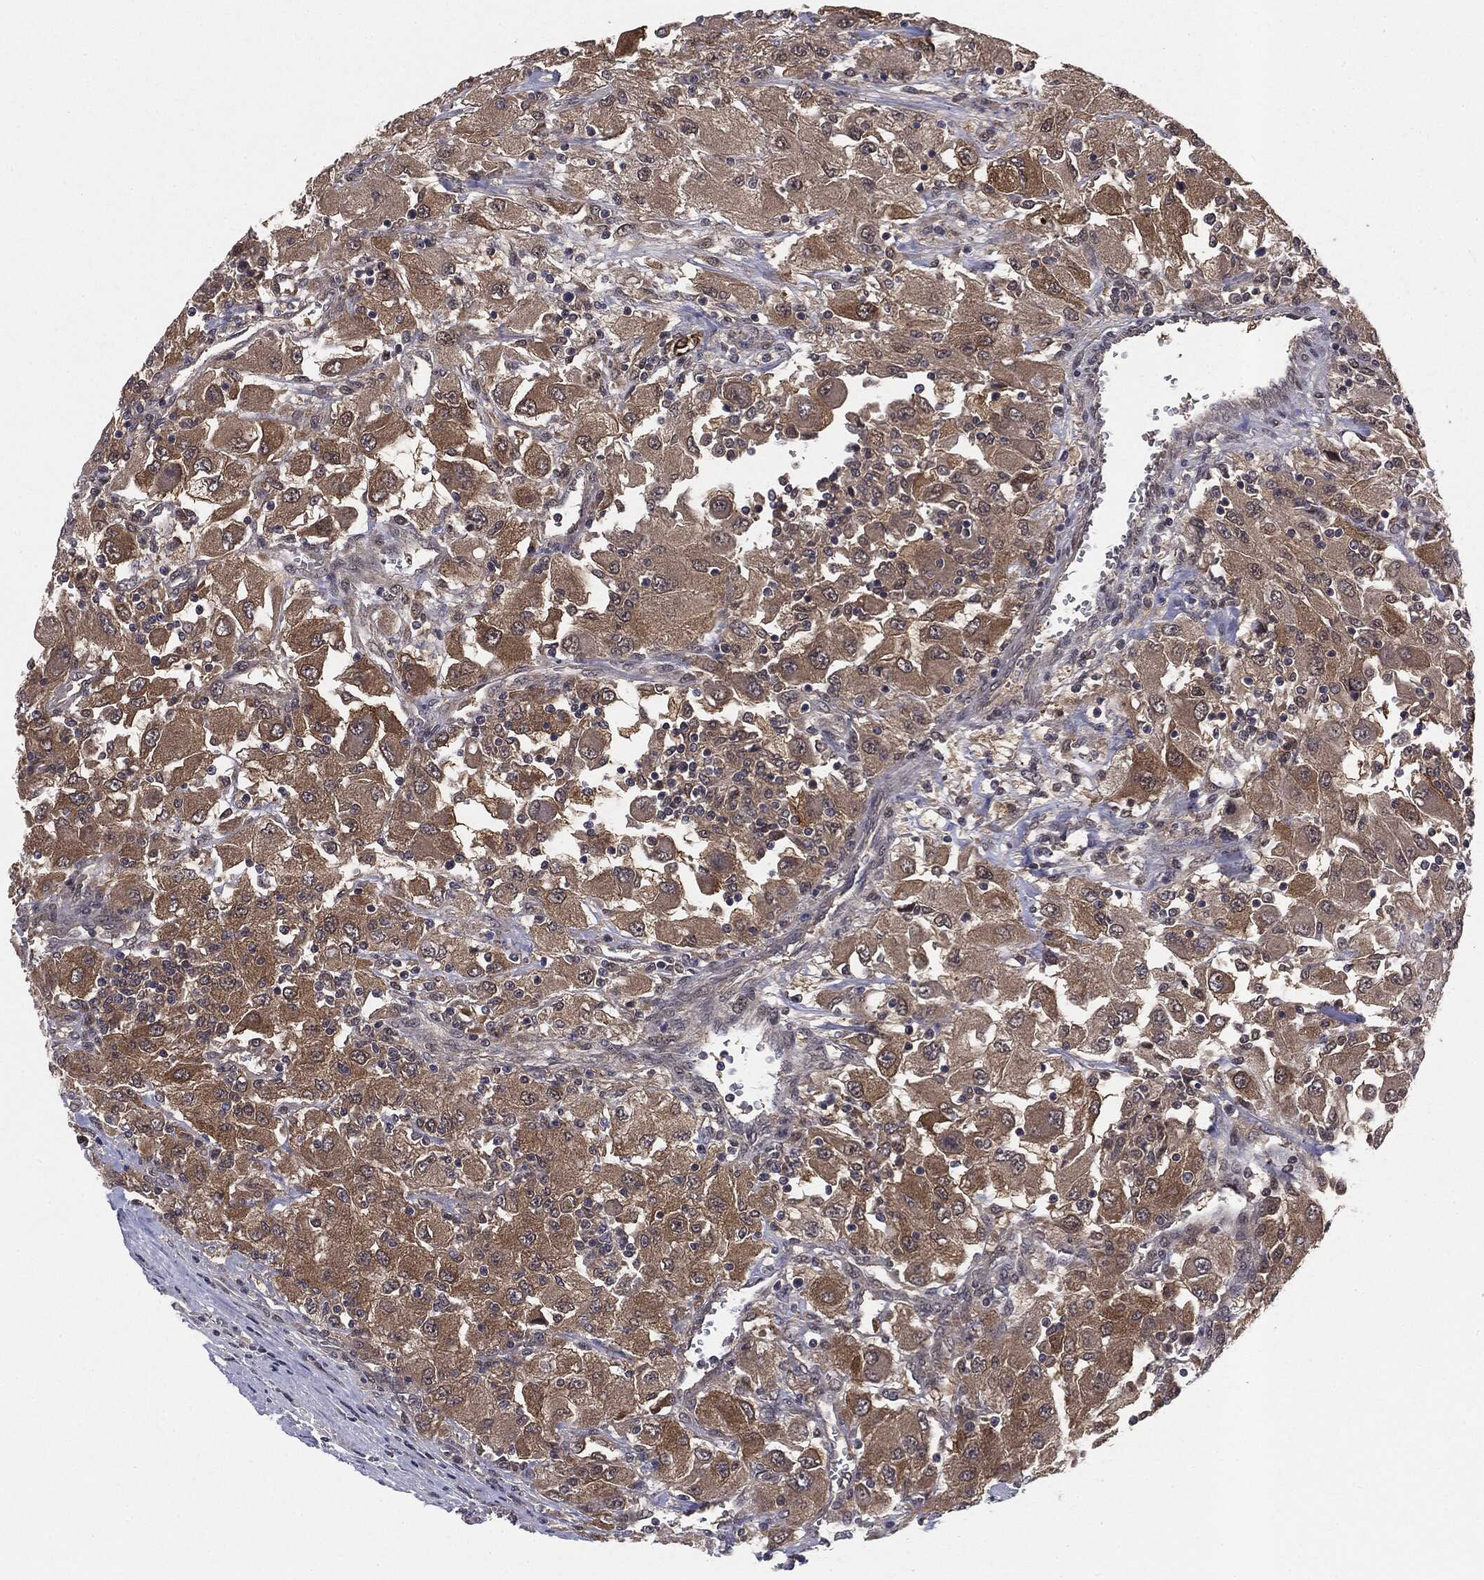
{"staining": {"intensity": "moderate", "quantity": ">75%", "location": "cytoplasmic/membranous"}, "tissue": "renal cancer", "cell_type": "Tumor cells", "image_type": "cancer", "snomed": [{"axis": "morphology", "description": "Adenocarcinoma, NOS"}, {"axis": "topography", "description": "Kidney"}], "caption": "Human renal cancer stained for a protein (brown) reveals moderate cytoplasmic/membranous positive staining in approximately >75% of tumor cells.", "gene": "KRT7", "patient": {"sex": "female", "age": 67}}